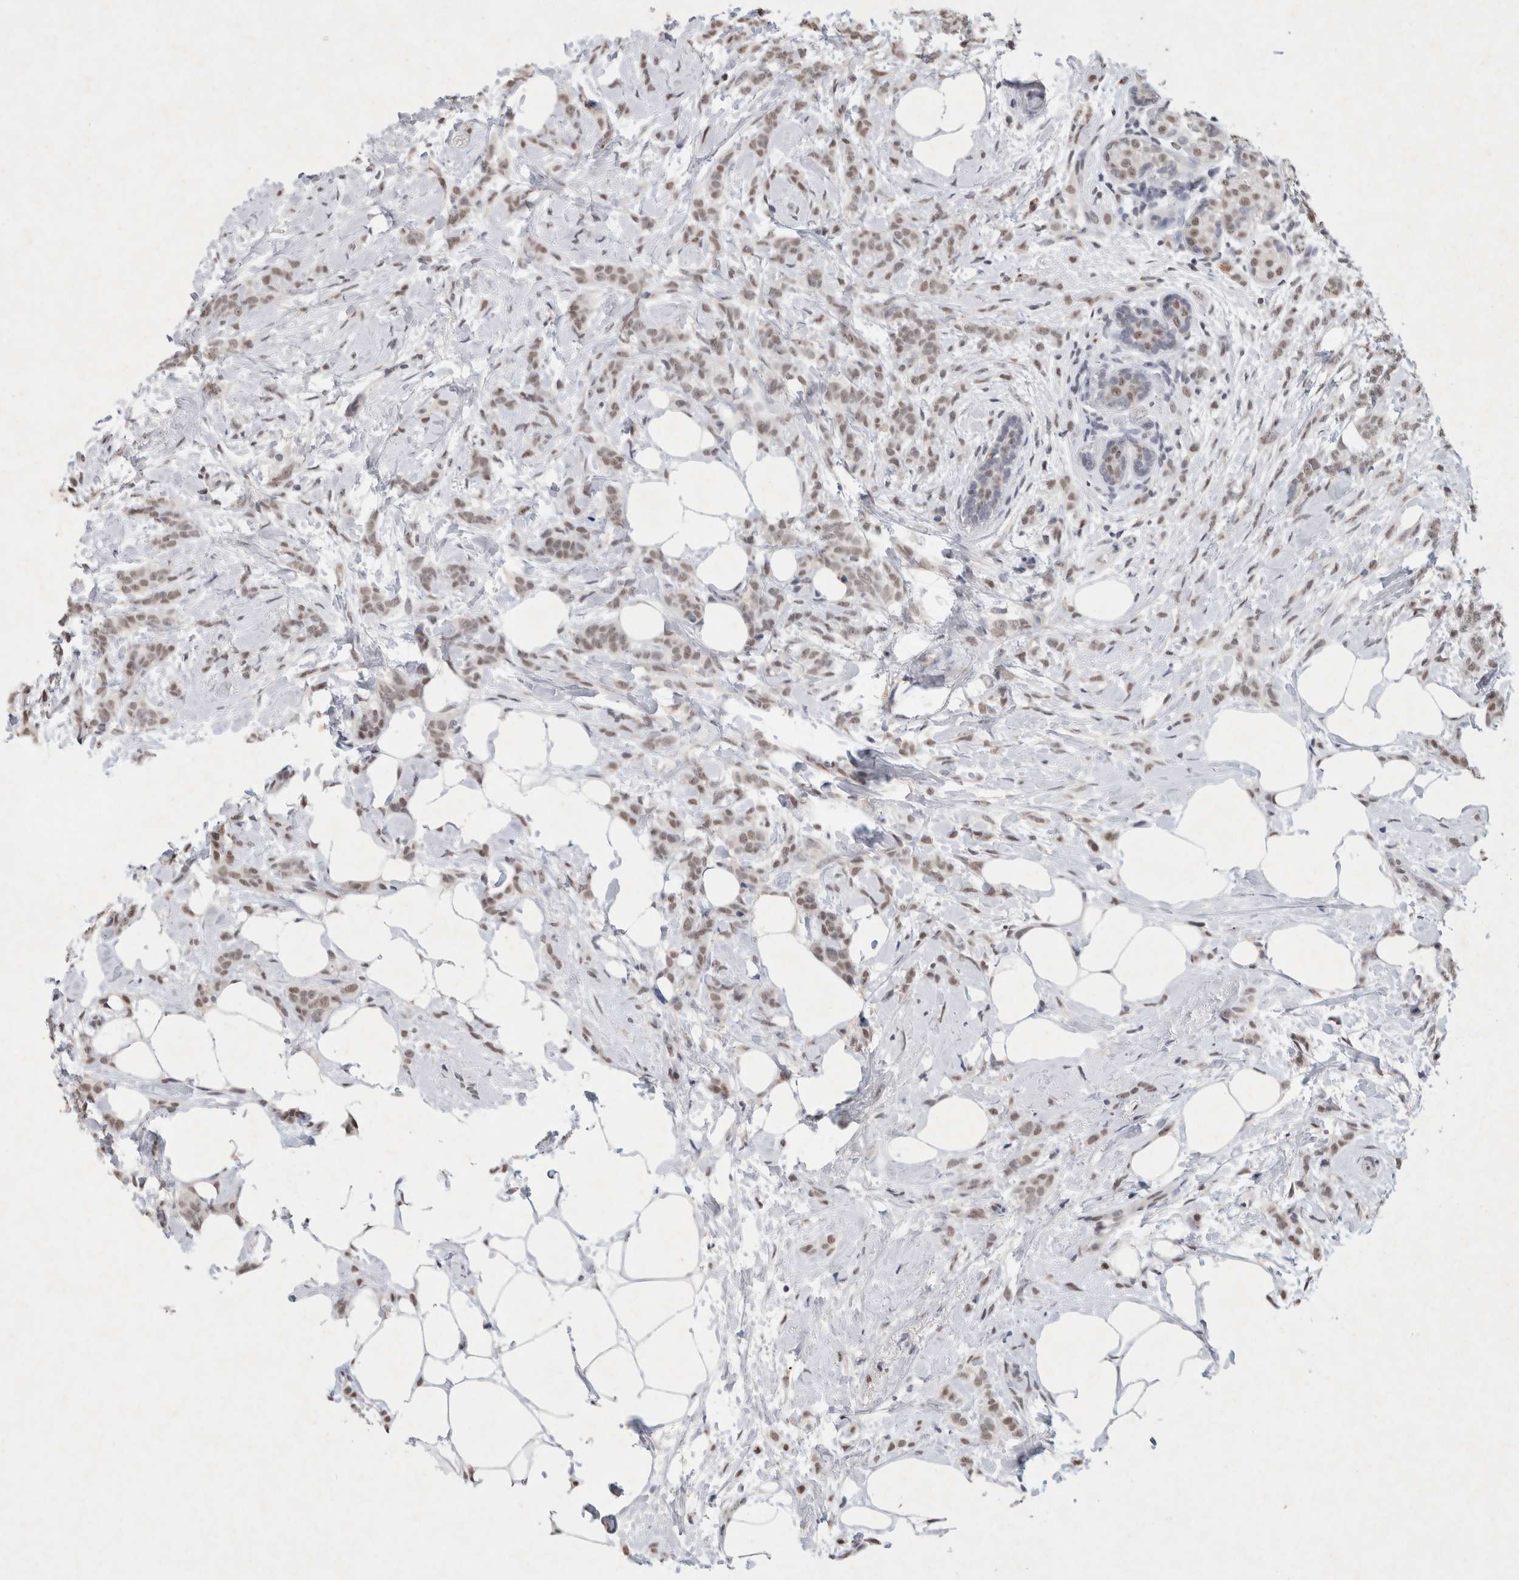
{"staining": {"intensity": "weak", "quantity": ">75%", "location": "nuclear"}, "tissue": "breast cancer", "cell_type": "Tumor cells", "image_type": "cancer", "snomed": [{"axis": "morphology", "description": "Lobular carcinoma, in situ"}, {"axis": "morphology", "description": "Lobular carcinoma"}, {"axis": "topography", "description": "Breast"}], "caption": "Weak nuclear expression is appreciated in about >75% of tumor cells in lobular carcinoma (breast). The staining was performed using DAB (3,3'-diaminobenzidine), with brown indicating positive protein expression. Nuclei are stained blue with hematoxylin.", "gene": "XRCC5", "patient": {"sex": "female", "age": 41}}